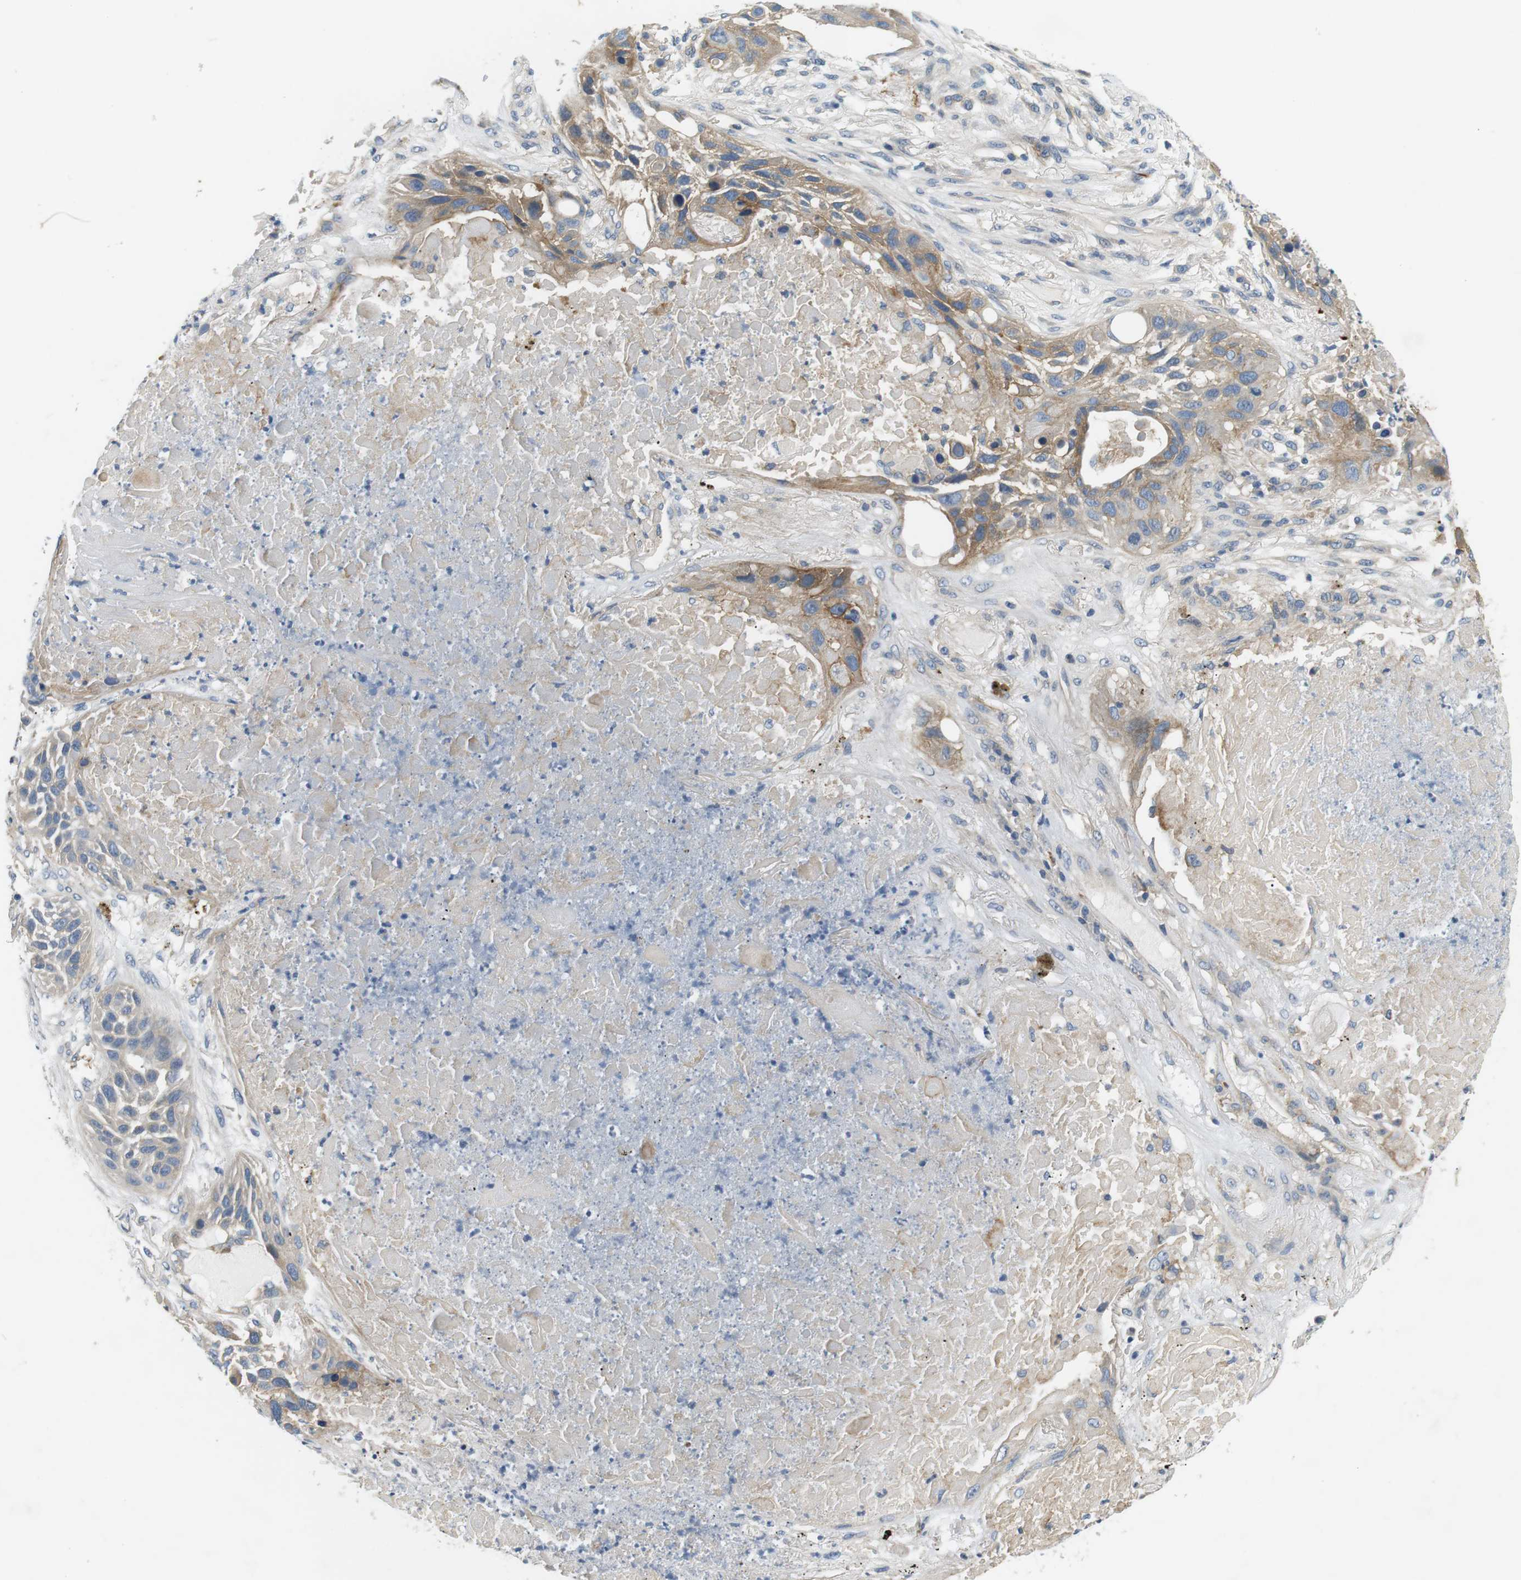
{"staining": {"intensity": "moderate", "quantity": "25%-75%", "location": "cytoplasmic/membranous"}, "tissue": "lung cancer", "cell_type": "Tumor cells", "image_type": "cancer", "snomed": [{"axis": "morphology", "description": "Squamous cell carcinoma, NOS"}, {"axis": "topography", "description": "Lung"}], "caption": "Squamous cell carcinoma (lung) stained with DAB immunohistochemistry reveals medium levels of moderate cytoplasmic/membranous expression in about 25%-75% of tumor cells.", "gene": "SLC30A1", "patient": {"sex": "male", "age": 57}}